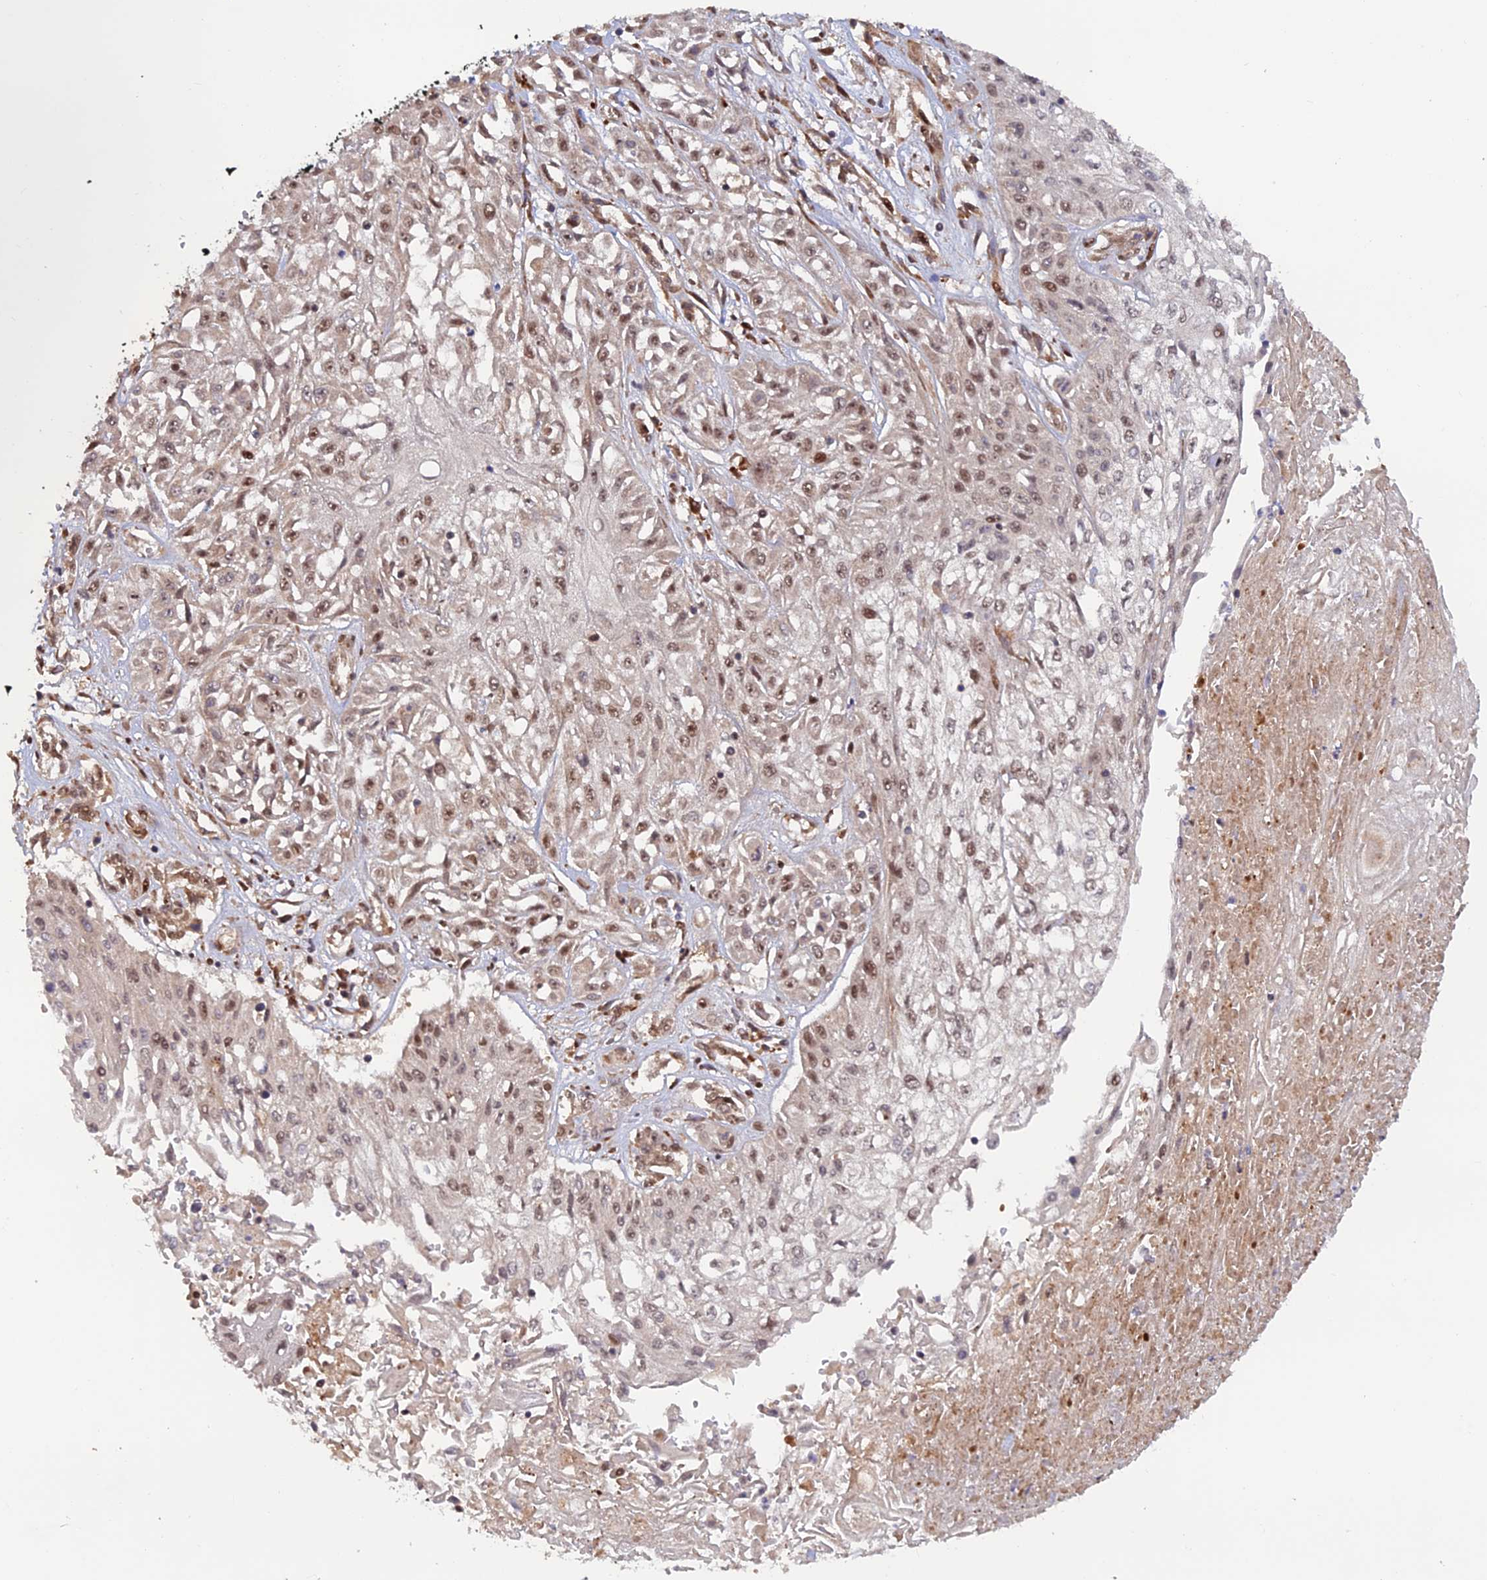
{"staining": {"intensity": "weak", "quantity": "<25%", "location": "nuclear"}, "tissue": "skin cancer", "cell_type": "Tumor cells", "image_type": "cancer", "snomed": [{"axis": "morphology", "description": "Squamous cell carcinoma, NOS"}, {"axis": "morphology", "description": "Squamous cell carcinoma, metastatic, NOS"}, {"axis": "topography", "description": "Skin"}, {"axis": "topography", "description": "Lymph node"}], "caption": "High power microscopy photomicrograph of an immunohistochemistry image of metastatic squamous cell carcinoma (skin), revealing no significant staining in tumor cells. (DAB (3,3'-diaminobenzidine) immunohistochemistry (IHC), high magnification).", "gene": "ZNF565", "patient": {"sex": "male", "age": 75}}